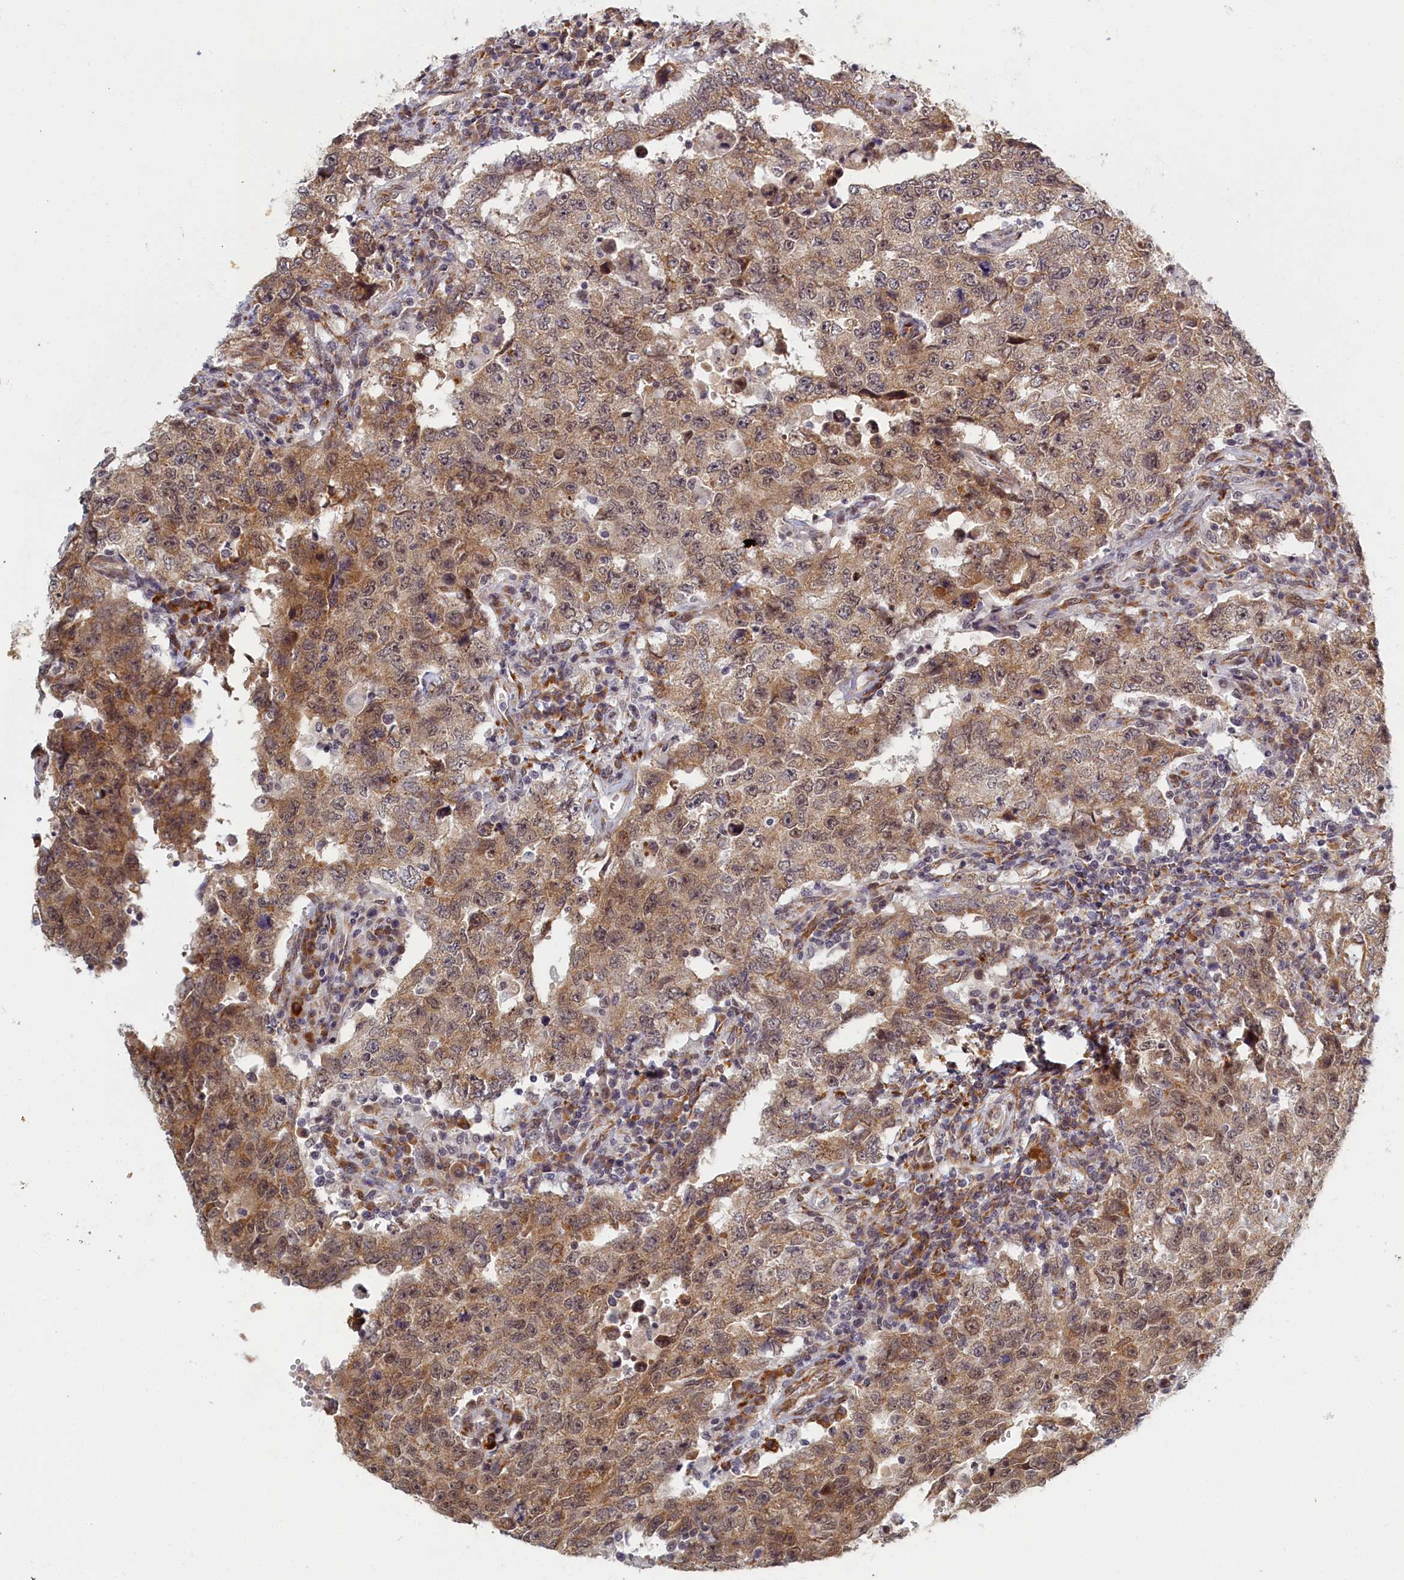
{"staining": {"intensity": "moderate", "quantity": ">75%", "location": "cytoplasmic/membranous,nuclear"}, "tissue": "testis cancer", "cell_type": "Tumor cells", "image_type": "cancer", "snomed": [{"axis": "morphology", "description": "Carcinoma, Embryonal, NOS"}, {"axis": "topography", "description": "Testis"}], "caption": "This image reveals immunohistochemistry staining of embryonal carcinoma (testis), with medium moderate cytoplasmic/membranous and nuclear positivity in about >75% of tumor cells.", "gene": "DNAJC17", "patient": {"sex": "male", "age": 26}}